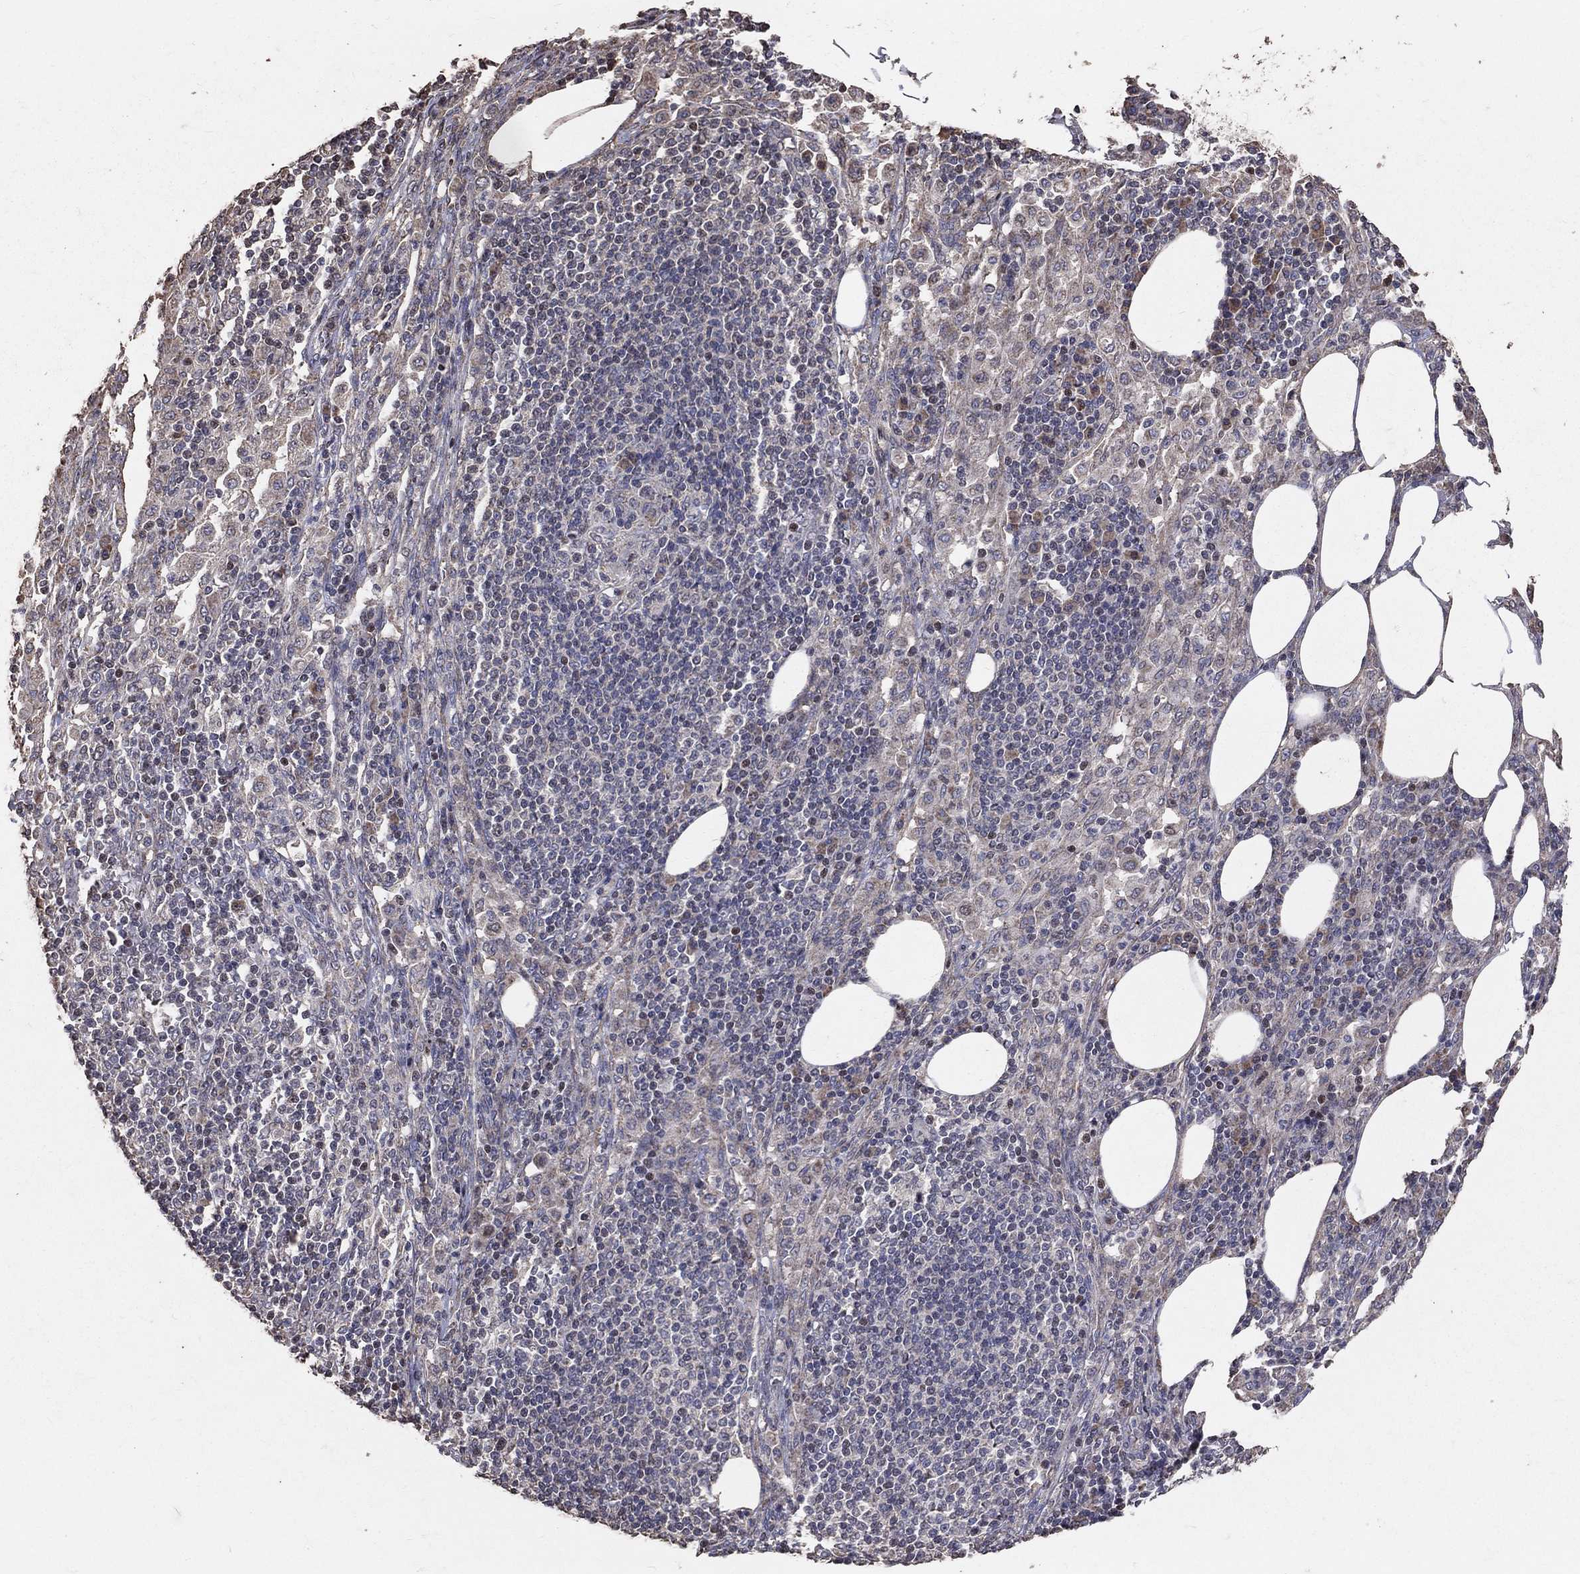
{"staining": {"intensity": "negative", "quantity": "none", "location": "none"}, "tissue": "pancreatic cancer", "cell_type": "Tumor cells", "image_type": "cancer", "snomed": [{"axis": "morphology", "description": "Adenocarcinoma, NOS"}, {"axis": "topography", "description": "Pancreas"}], "caption": "Tumor cells are negative for brown protein staining in adenocarcinoma (pancreatic).", "gene": "LY6K", "patient": {"sex": "female", "age": 61}}